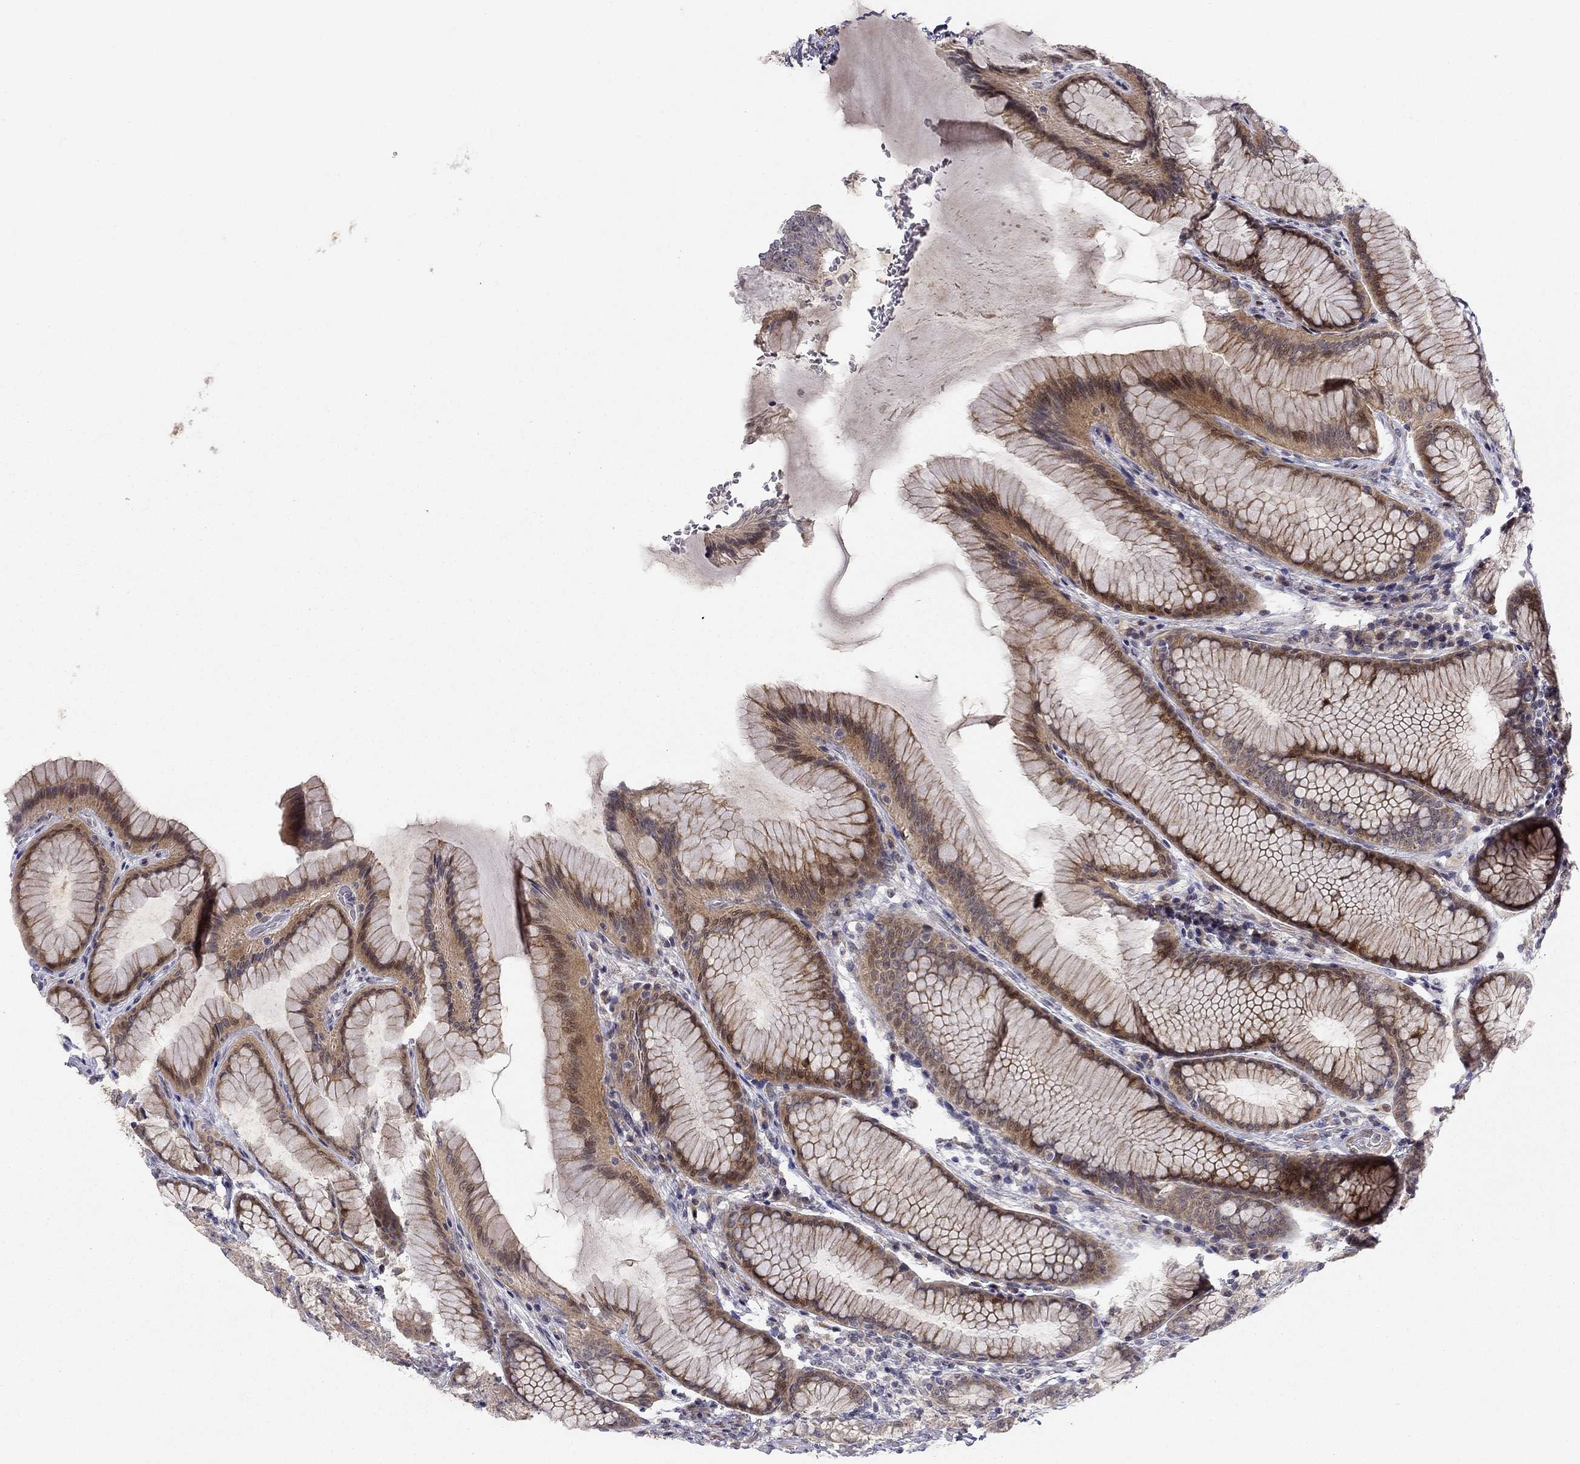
{"staining": {"intensity": "moderate", "quantity": "25%-75%", "location": "cytoplasmic/membranous"}, "tissue": "stomach", "cell_type": "Glandular cells", "image_type": "normal", "snomed": [{"axis": "morphology", "description": "Normal tissue, NOS"}, {"axis": "morphology", "description": "Adenocarcinoma, NOS"}, {"axis": "topography", "description": "Stomach"}], "caption": "Glandular cells display medium levels of moderate cytoplasmic/membranous staining in about 25%-75% of cells in unremarkable stomach.", "gene": "STXBP6", "patient": {"sex": "female", "age": 79}}